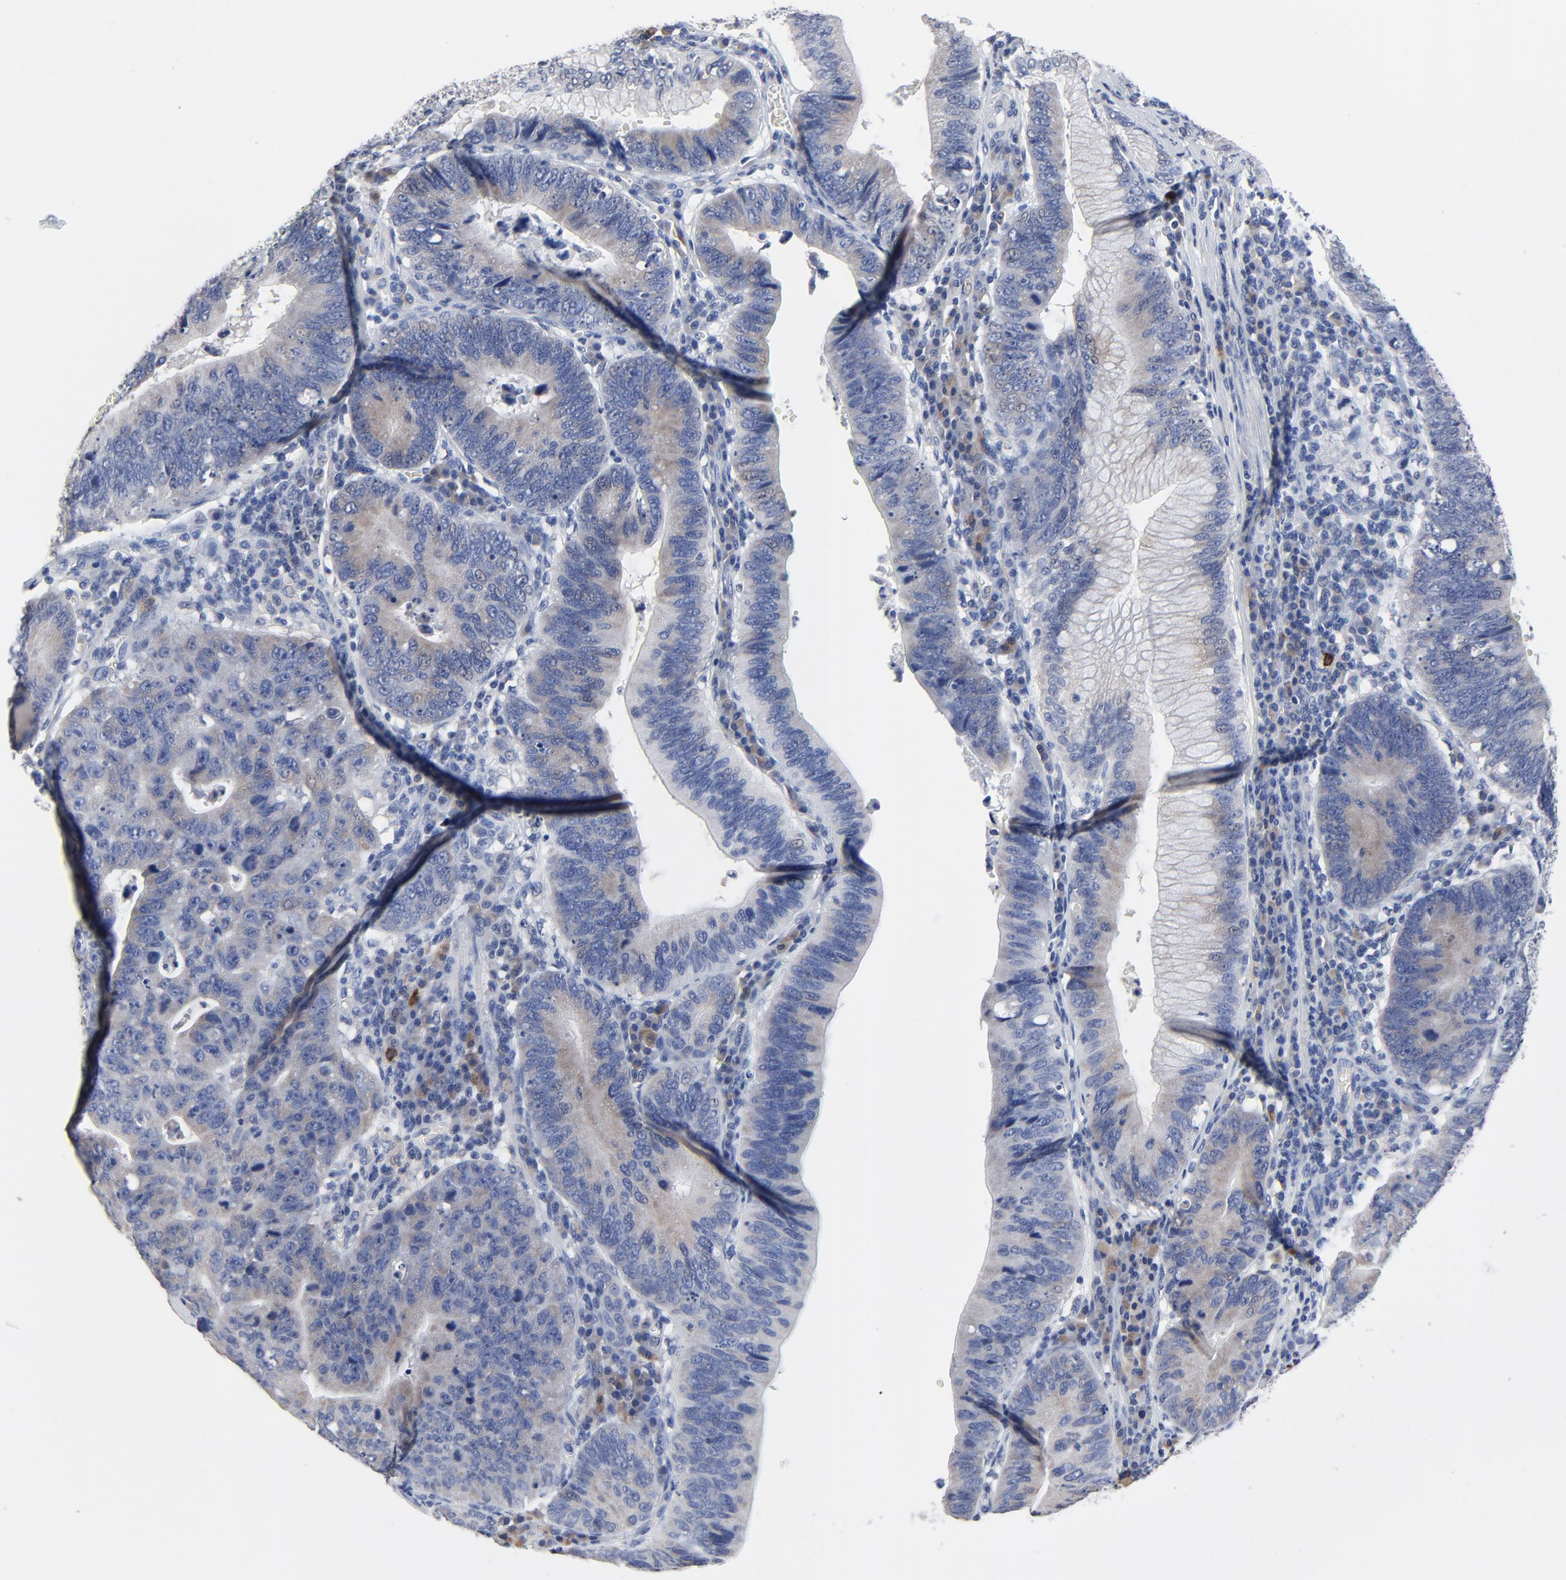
{"staining": {"intensity": "weak", "quantity": "25%-75%", "location": "cytoplasmic/membranous"}, "tissue": "stomach cancer", "cell_type": "Tumor cells", "image_type": "cancer", "snomed": [{"axis": "morphology", "description": "Adenocarcinoma, NOS"}, {"axis": "topography", "description": "Stomach"}], "caption": "Stomach cancer stained with a brown dye demonstrates weak cytoplasmic/membranous positive staining in about 25%-75% of tumor cells.", "gene": "FBXL5", "patient": {"sex": "male", "age": 59}}